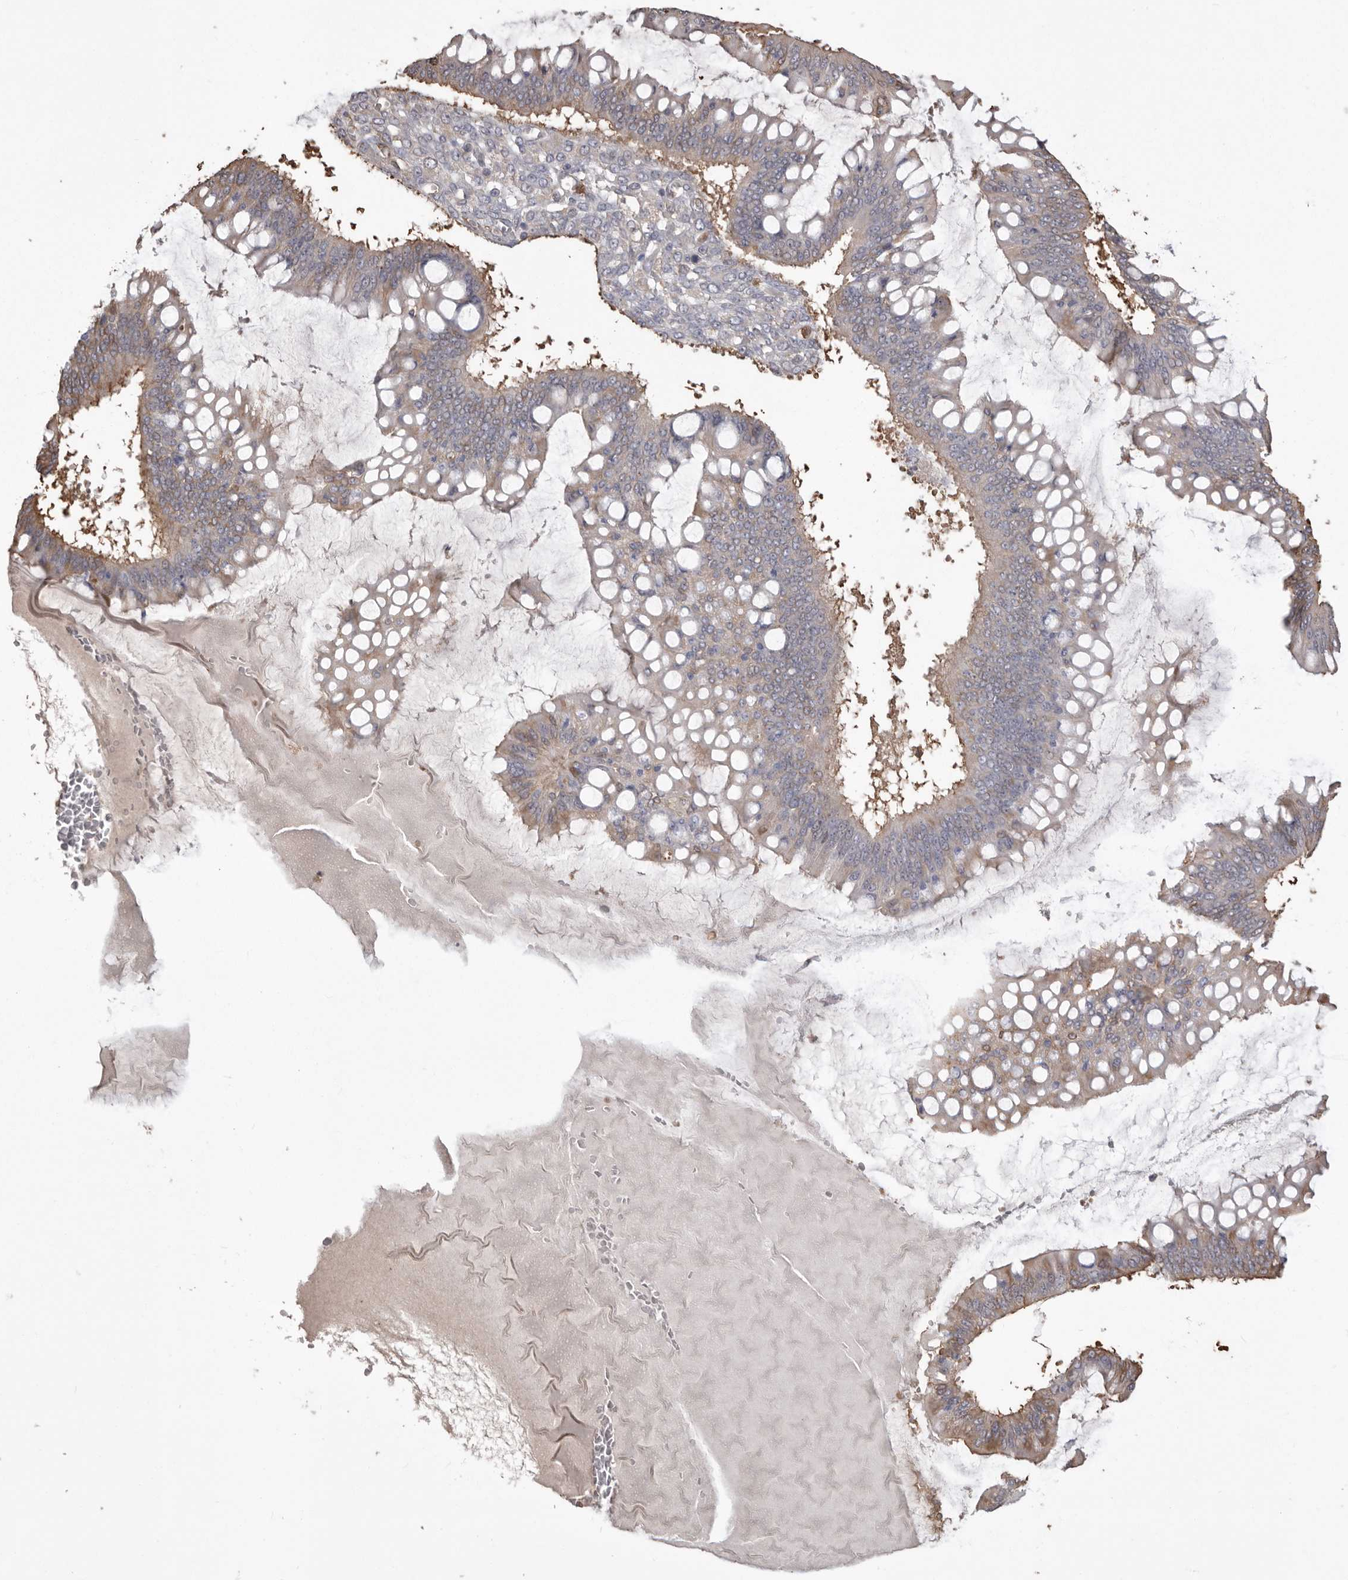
{"staining": {"intensity": "moderate", "quantity": "<25%", "location": "cytoplasmic/membranous"}, "tissue": "ovarian cancer", "cell_type": "Tumor cells", "image_type": "cancer", "snomed": [{"axis": "morphology", "description": "Cystadenocarcinoma, mucinous, NOS"}, {"axis": "topography", "description": "Ovary"}], "caption": "Immunohistochemical staining of ovarian cancer (mucinous cystadenocarcinoma) reveals moderate cytoplasmic/membranous protein staining in about <25% of tumor cells. The staining is performed using DAB (3,3'-diaminobenzidine) brown chromogen to label protein expression. The nuclei are counter-stained blue using hematoxylin.", "gene": "PKM", "patient": {"sex": "female", "age": 73}}